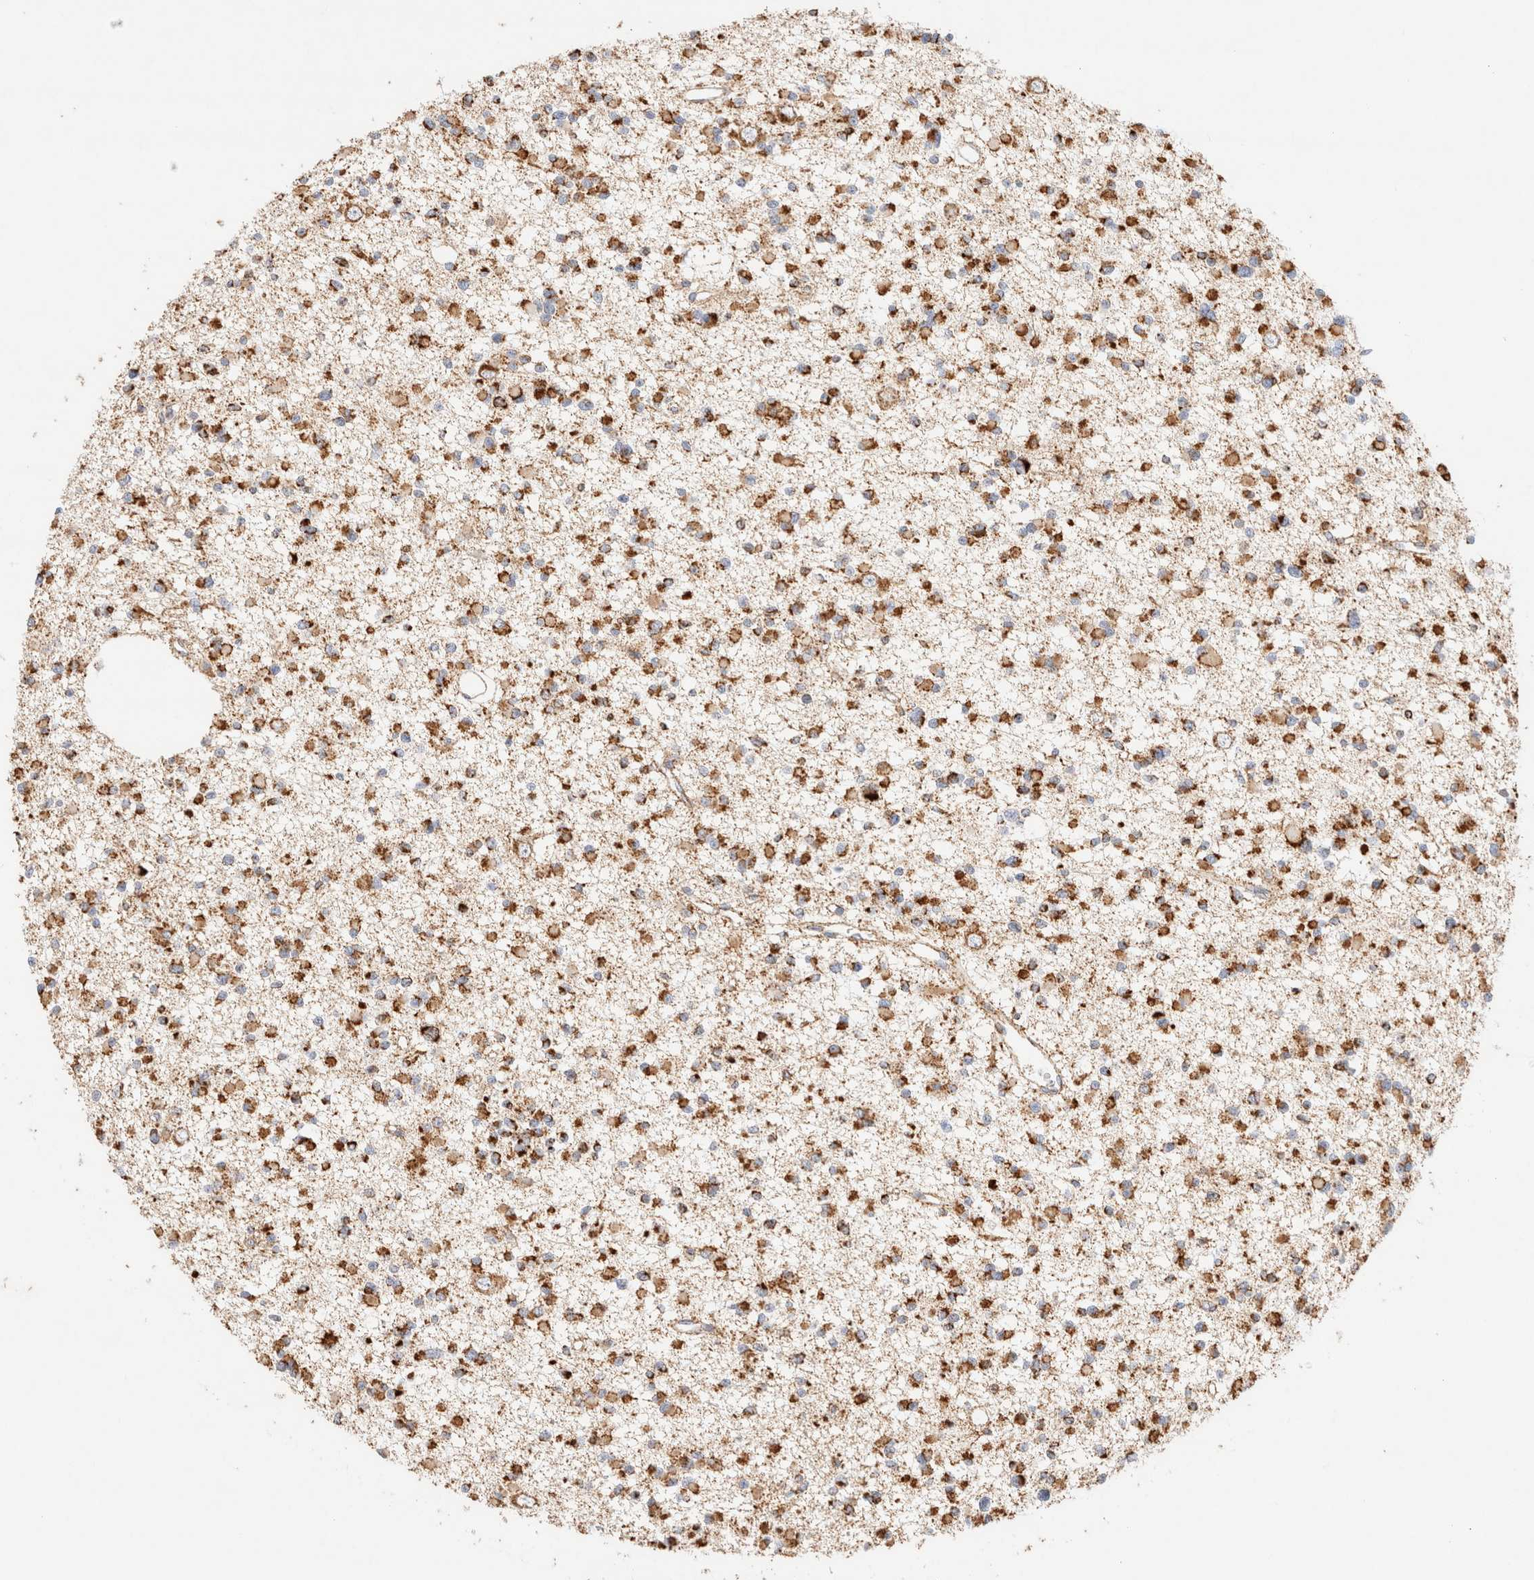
{"staining": {"intensity": "strong", "quantity": ">75%", "location": "cytoplasmic/membranous"}, "tissue": "glioma", "cell_type": "Tumor cells", "image_type": "cancer", "snomed": [{"axis": "morphology", "description": "Glioma, malignant, Low grade"}, {"axis": "topography", "description": "Brain"}], "caption": "Glioma stained for a protein displays strong cytoplasmic/membranous positivity in tumor cells.", "gene": "PHB2", "patient": {"sex": "female", "age": 22}}